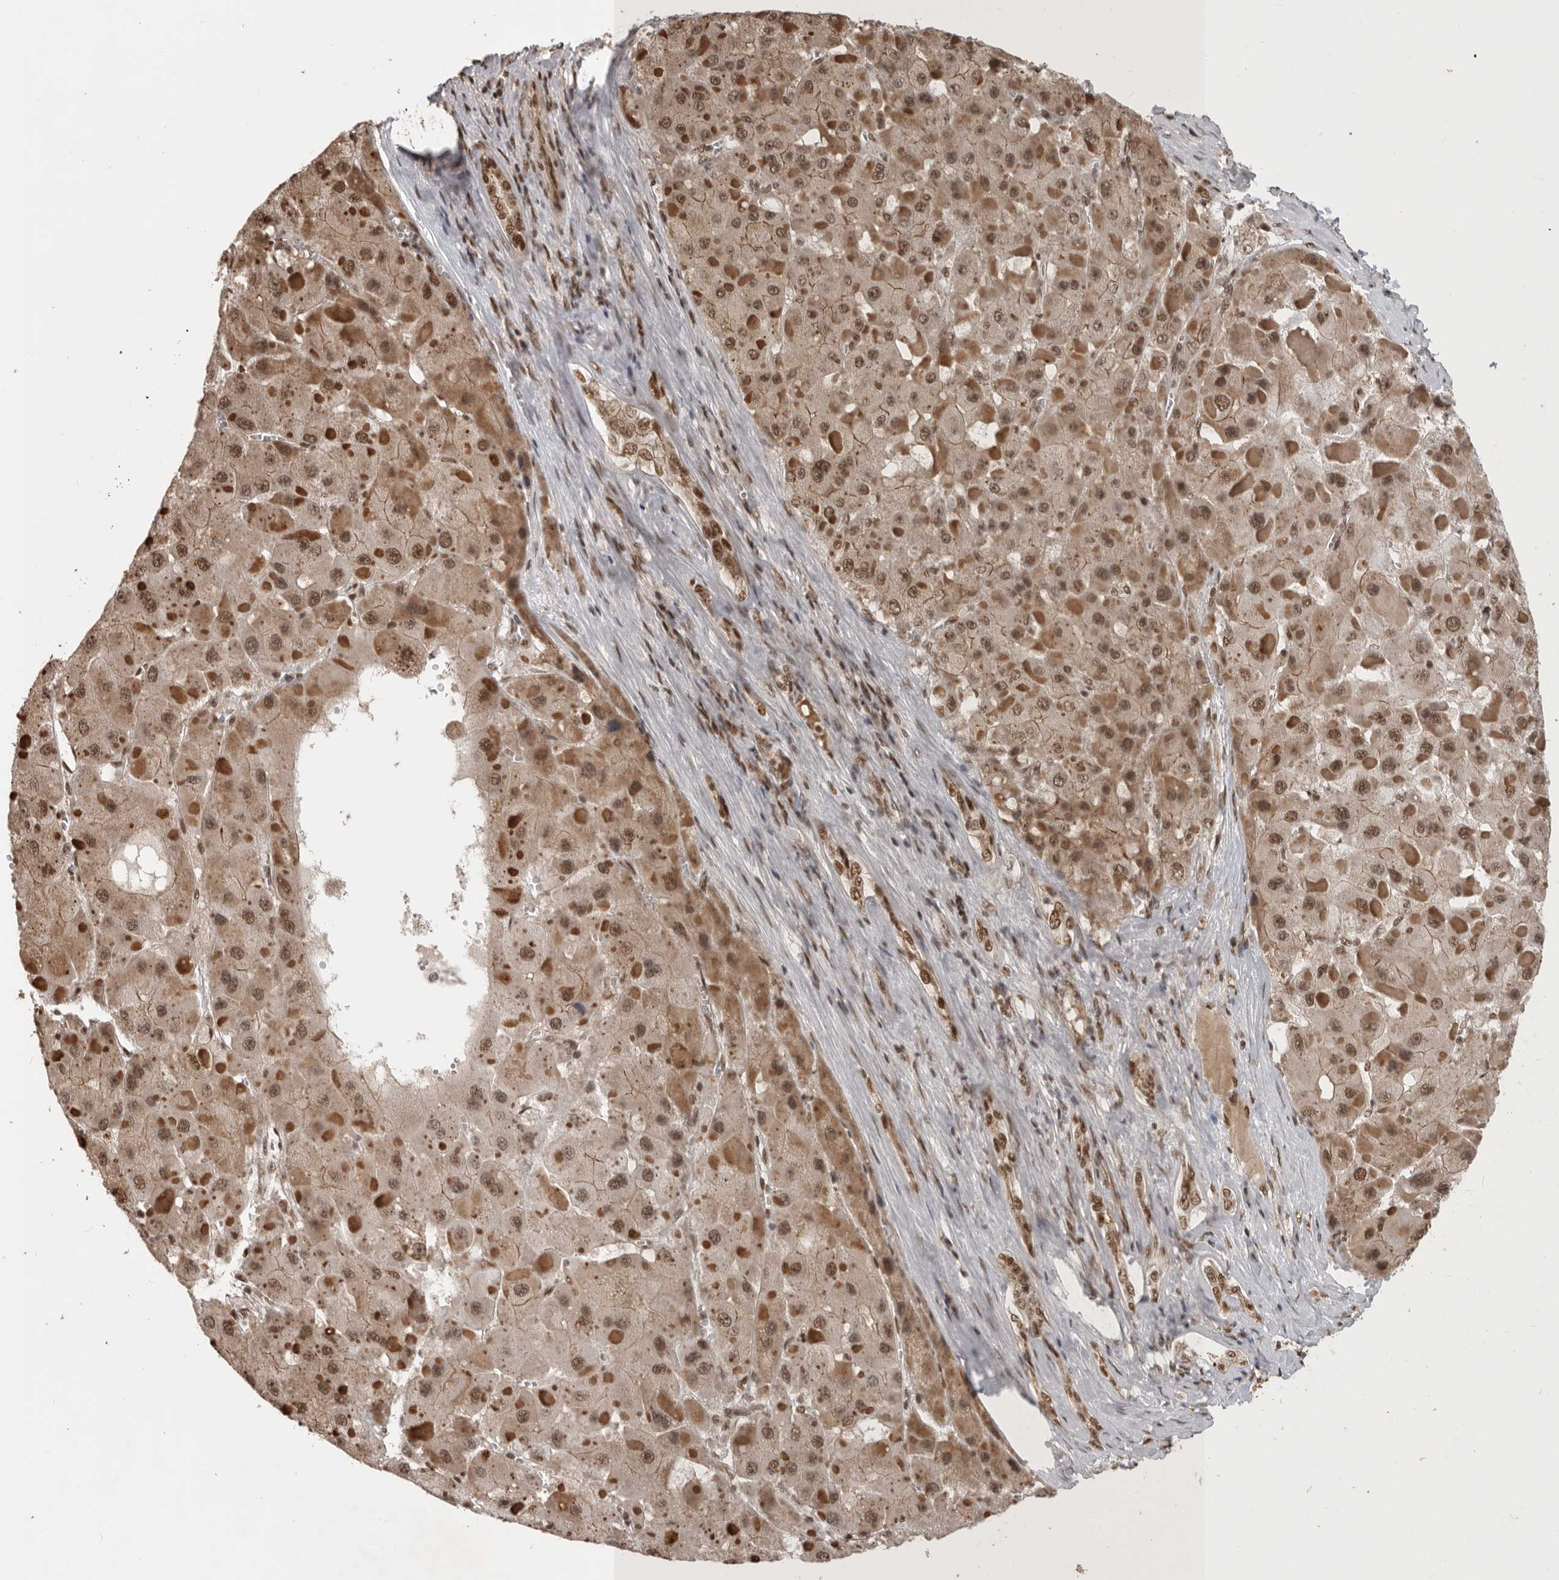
{"staining": {"intensity": "moderate", "quantity": ">75%", "location": "cytoplasmic/membranous,nuclear"}, "tissue": "liver cancer", "cell_type": "Tumor cells", "image_type": "cancer", "snomed": [{"axis": "morphology", "description": "Carcinoma, Hepatocellular, NOS"}, {"axis": "topography", "description": "Liver"}], "caption": "The immunohistochemical stain shows moderate cytoplasmic/membranous and nuclear positivity in tumor cells of liver cancer (hepatocellular carcinoma) tissue.", "gene": "CBLL1", "patient": {"sex": "female", "age": 73}}